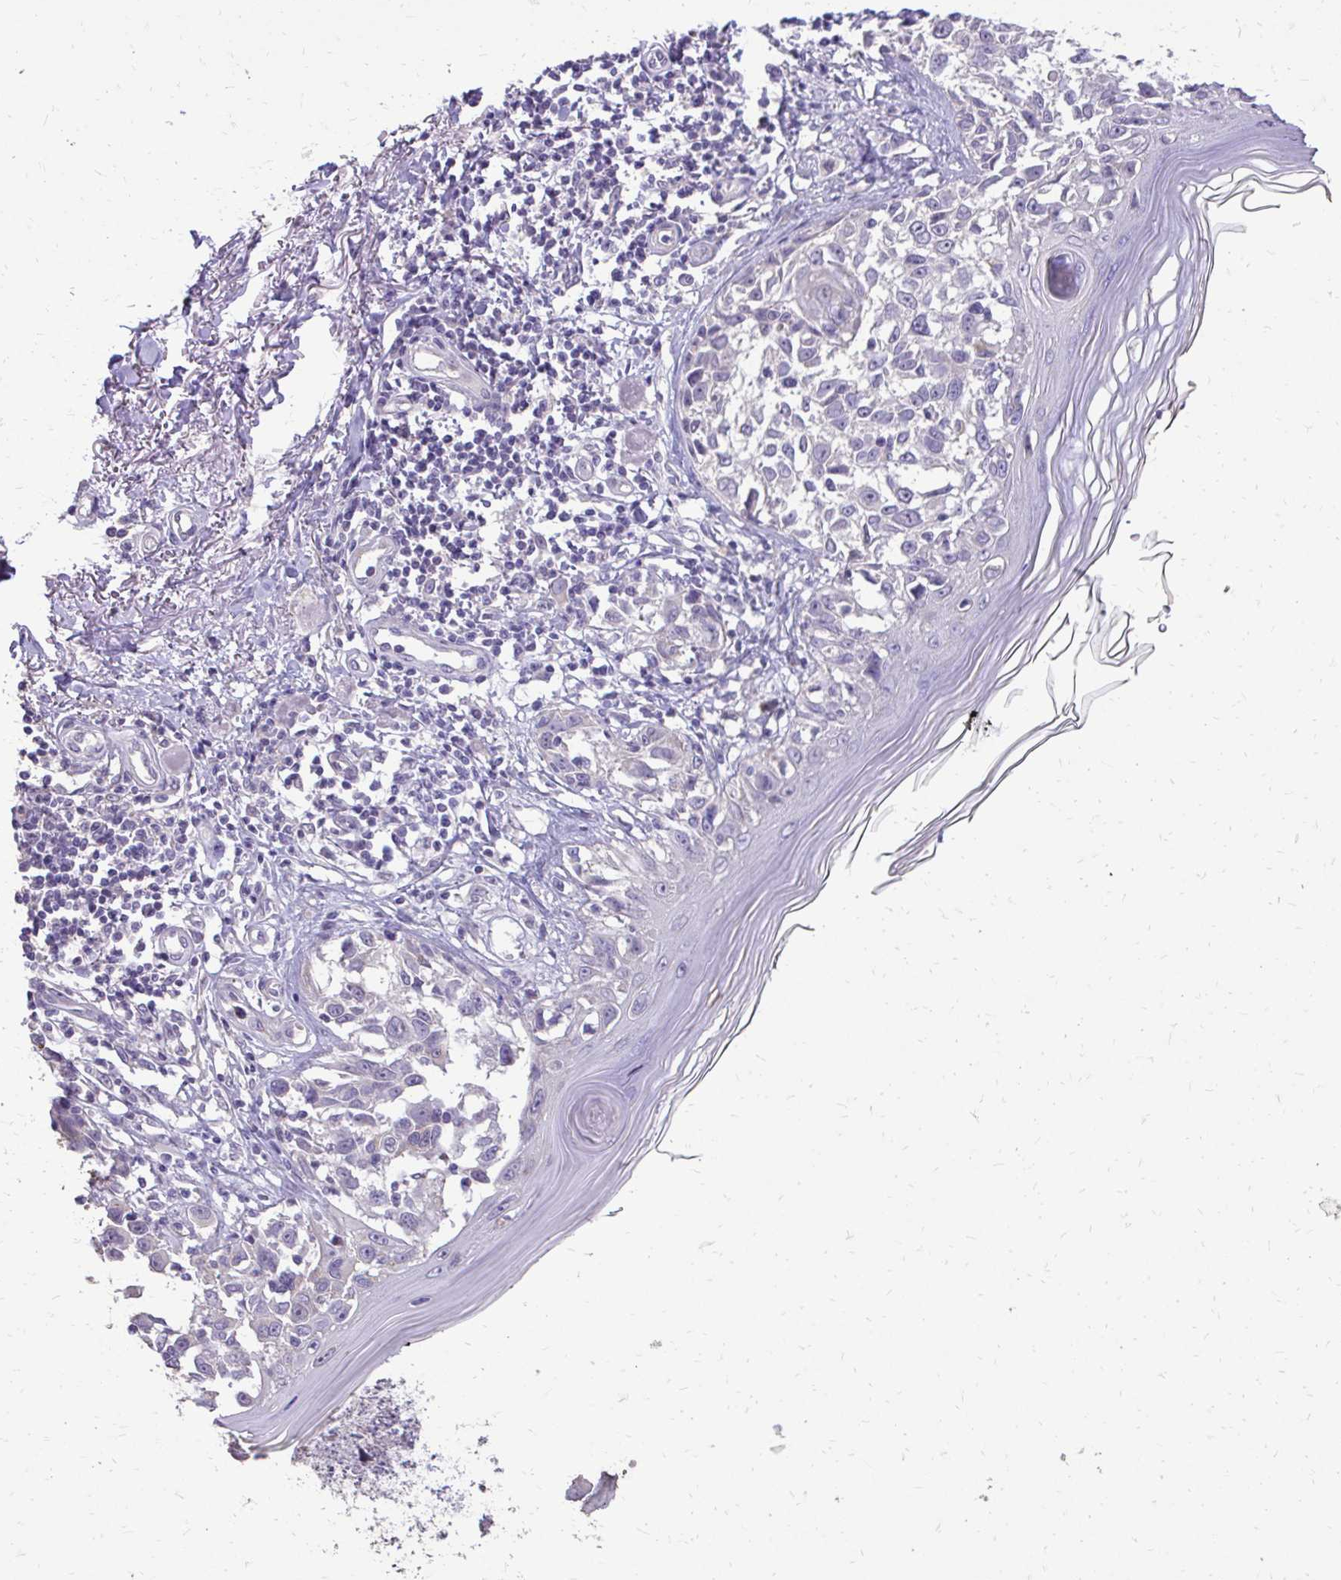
{"staining": {"intensity": "negative", "quantity": "none", "location": "none"}, "tissue": "melanoma", "cell_type": "Tumor cells", "image_type": "cancer", "snomed": [{"axis": "morphology", "description": "Malignant melanoma, NOS"}, {"axis": "topography", "description": "Skin"}], "caption": "An immunohistochemistry histopathology image of malignant melanoma is shown. There is no staining in tumor cells of malignant melanoma.", "gene": "MYORG", "patient": {"sex": "male", "age": 73}}